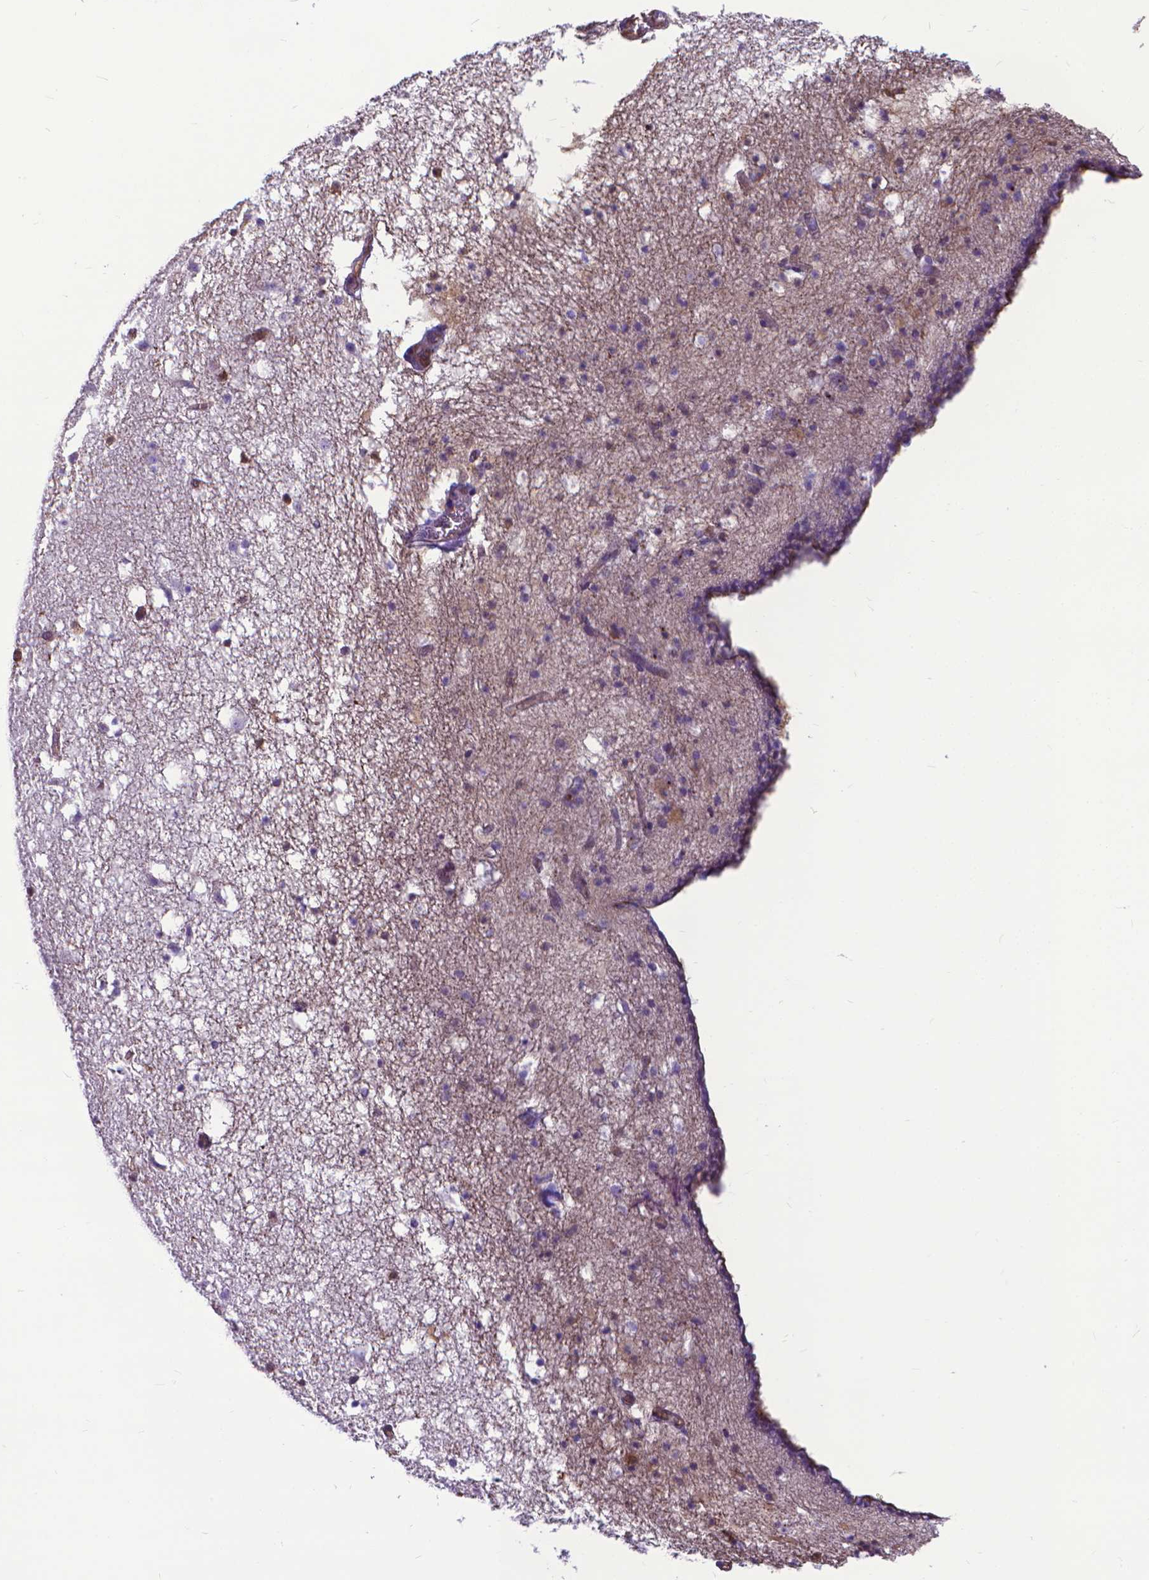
{"staining": {"intensity": "negative", "quantity": "none", "location": "none"}, "tissue": "caudate", "cell_type": "Glial cells", "image_type": "normal", "snomed": [{"axis": "morphology", "description": "Normal tissue, NOS"}, {"axis": "topography", "description": "Lateral ventricle wall"}], "caption": "DAB immunohistochemical staining of benign caudate demonstrates no significant expression in glial cells.", "gene": "CLIC4", "patient": {"sex": "female", "age": 42}}